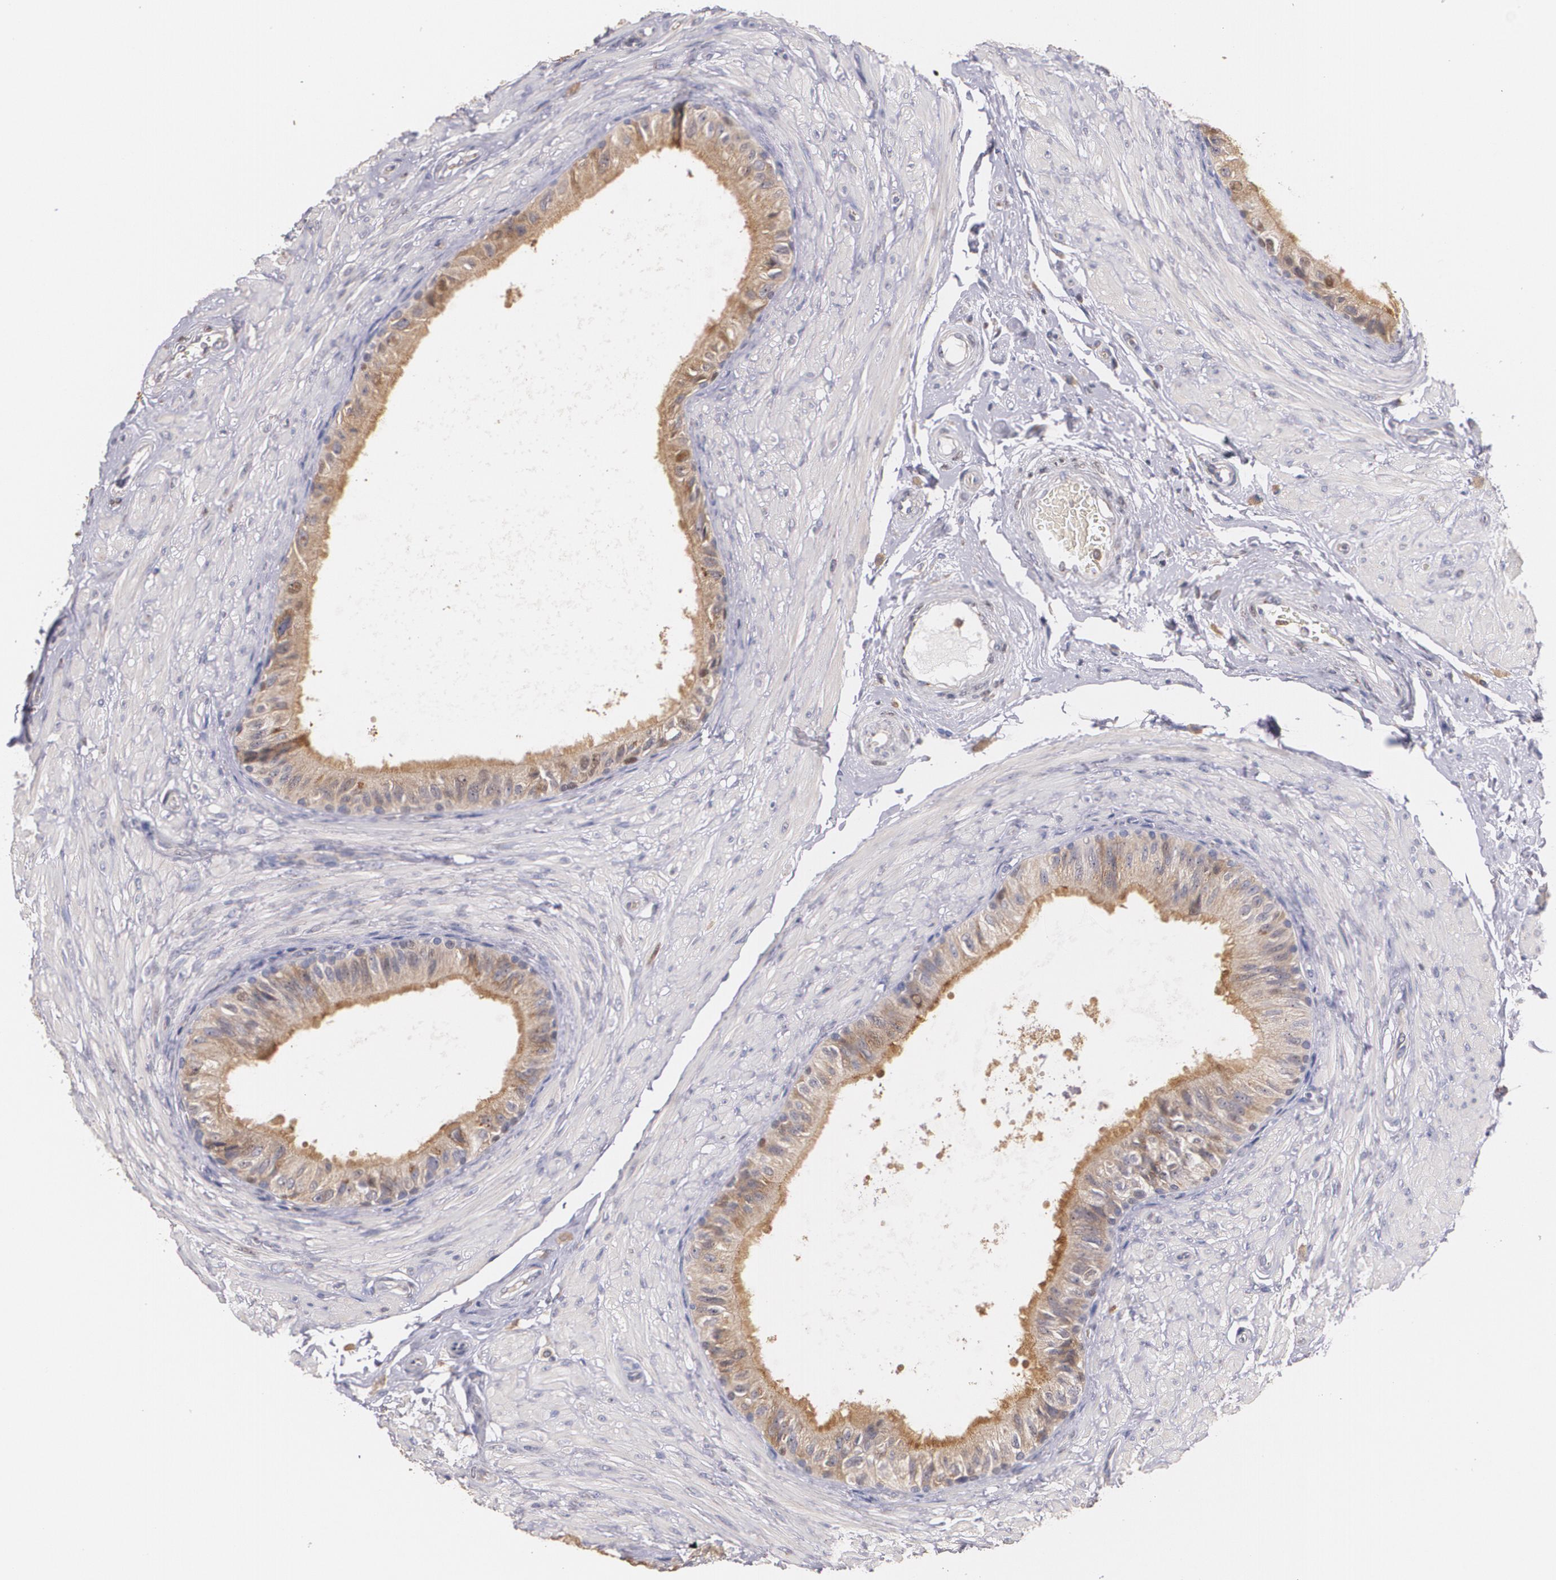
{"staining": {"intensity": "moderate", "quantity": ">75%", "location": "cytoplasmic/membranous"}, "tissue": "epididymis", "cell_type": "Glandular cells", "image_type": "normal", "snomed": [{"axis": "morphology", "description": "Normal tissue, NOS"}, {"axis": "topography", "description": "Epididymis"}], "caption": "Glandular cells display medium levels of moderate cytoplasmic/membranous staining in about >75% of cells in benign epididymis.", "gene": "ATF3", "patient": {"sex": "male", "age": 68}}